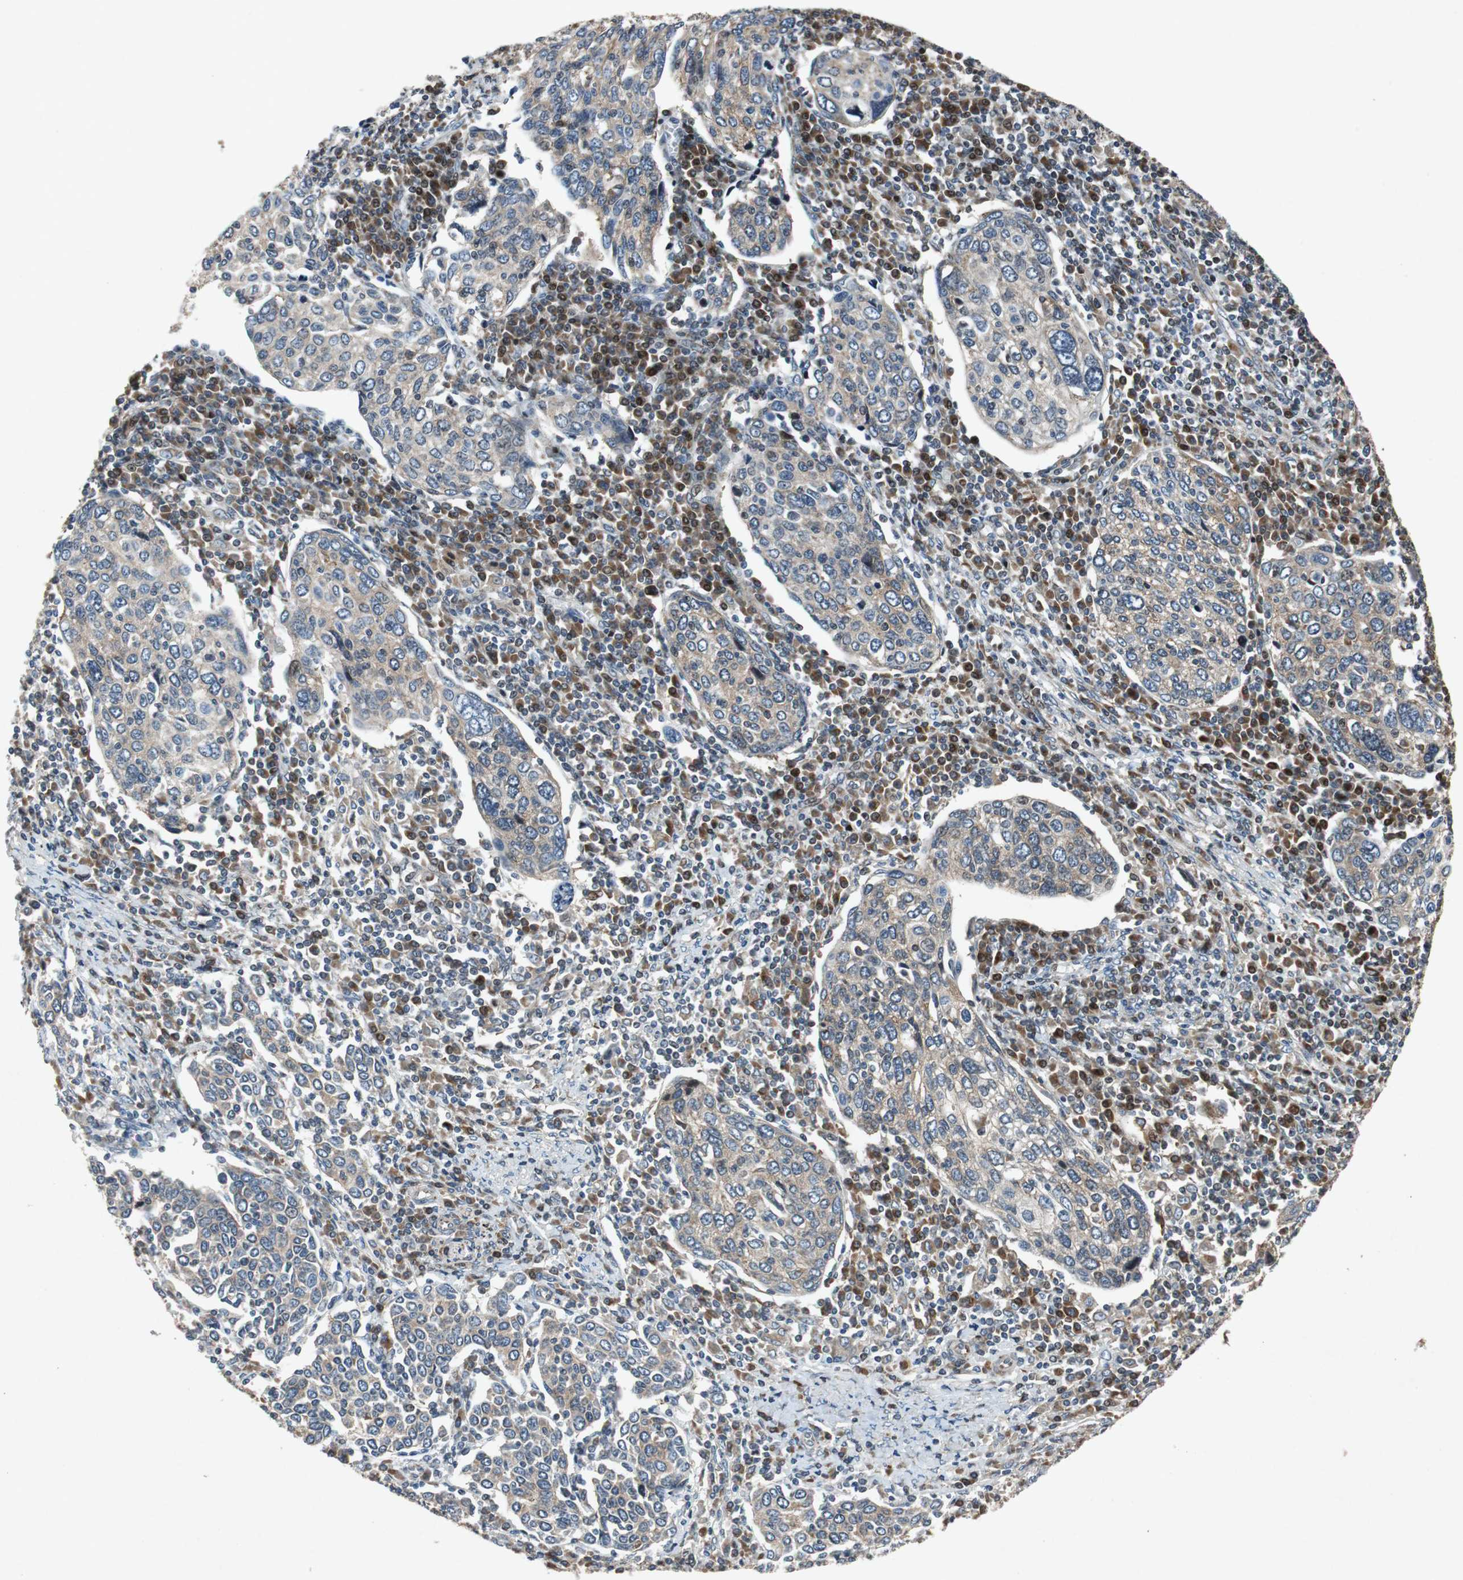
{"staining": {"intensity": "weak", "quantity": "25%-75%", "location": "cytoplasmic/membranous"}, "tissue": "cervical cancer", "cell_type": "Tumor cells", "image_type": "cancer", "snomed": [{"axis": "morphology", "description": "Squamous cell carcinoma, NOS"}, {"axis": "topography", "description": "Cervix"}], "caption": "Cervical cancer (squamous cell carcinoma) was stained to show a protein in brown. There is low levels of weak cytoplasmic/membranous expression in approximately 25%-75% of tumor cells. Using DAB (brown) and hematoxylin (blue) stains, captured at high magnification using brightfield microscopy.", "gene": "TUBA4A", "patient": {"sex": "female", "age": 40}}